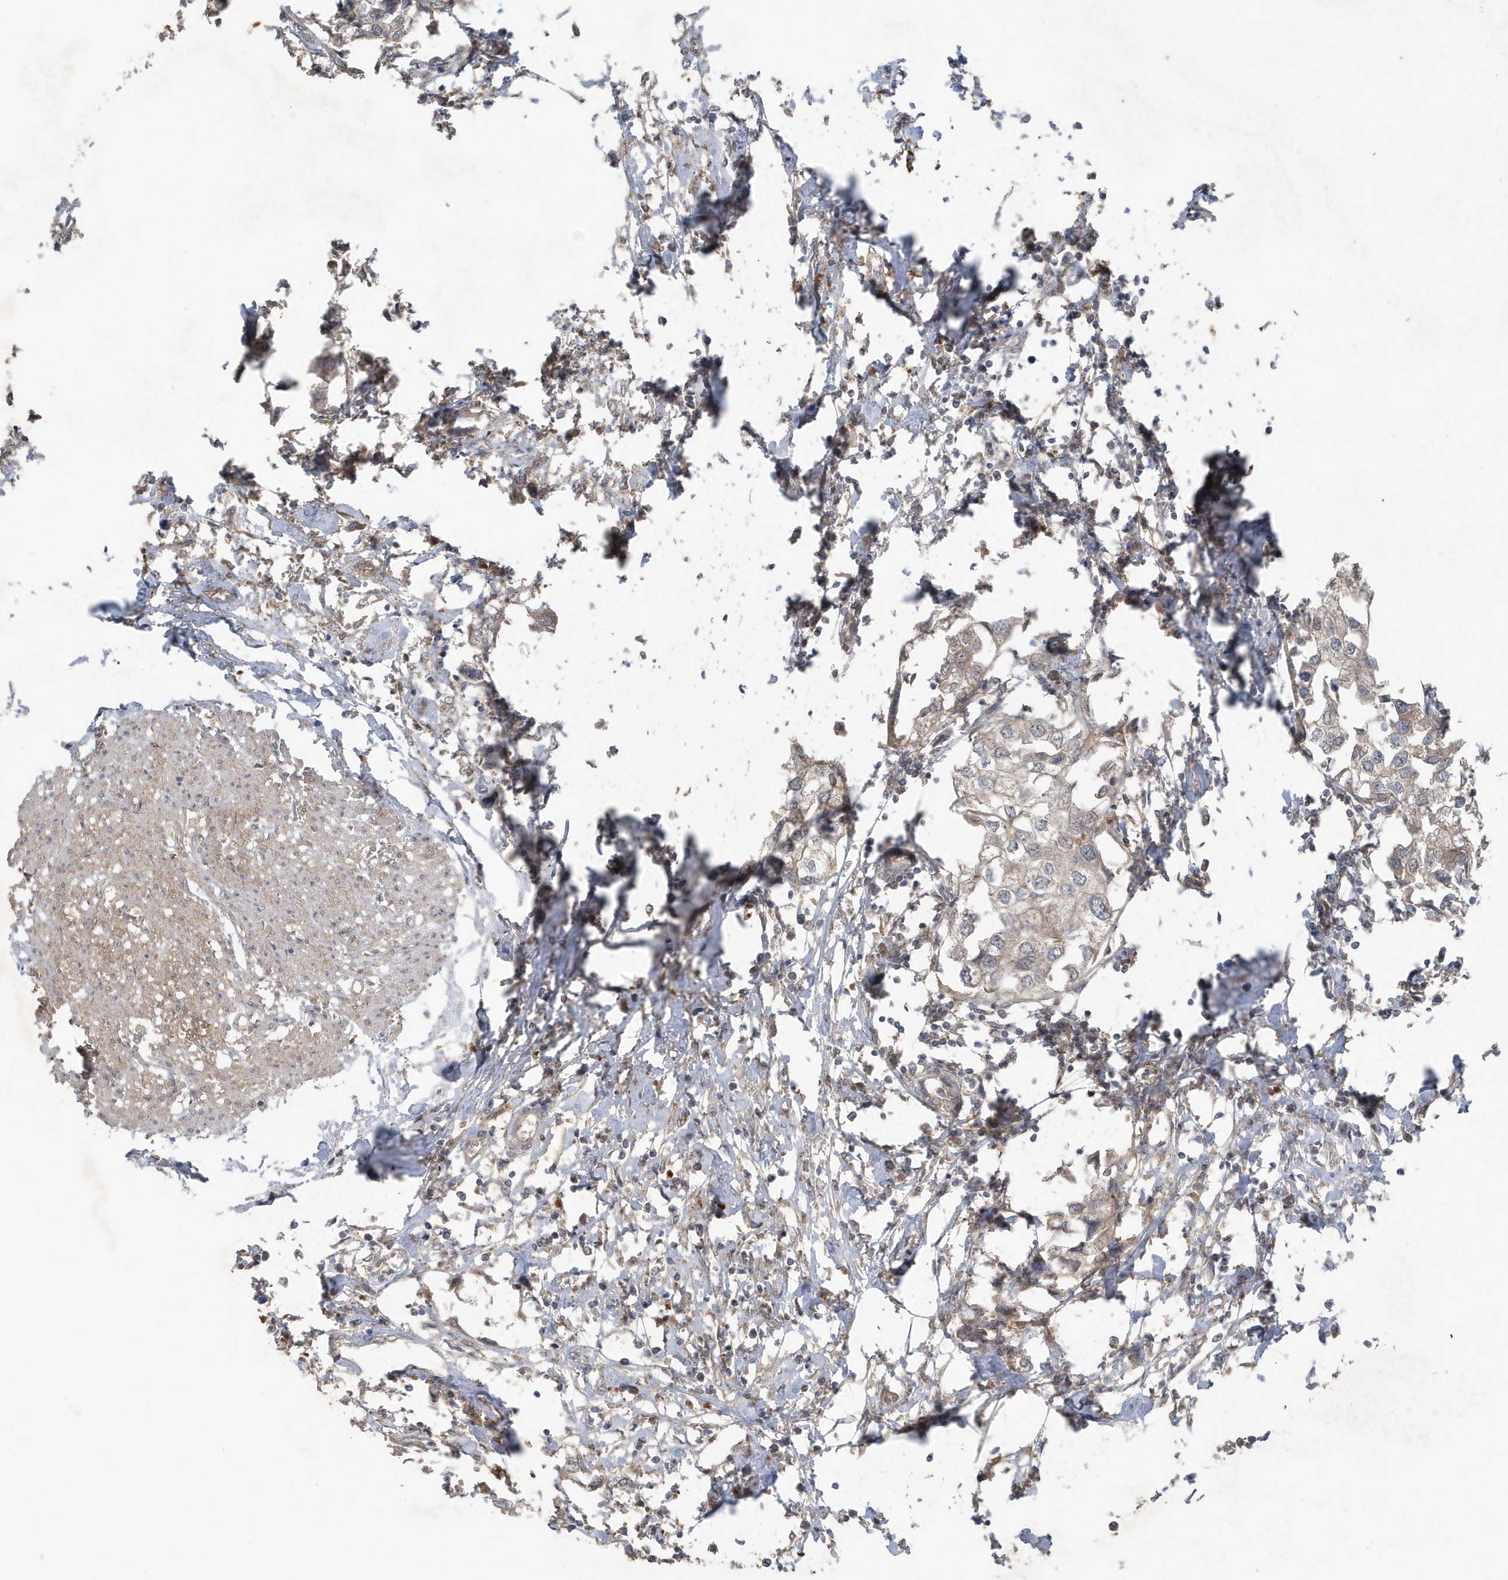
{"staining": {"intensity": "negative", "quantity": "none", "location": "none"}, "tissue": "urothelial cancer", "cell_type": "Tumor cells", "image_type": "cancer", "snomed": [{"axis": "morphology", "description": "Urothelial carcinoma, High grade"}, {"axis": "topography", "description": "Urinary bladder"}], "caption": "There is no significant staining in tumor cells of urothelial cancer.", "gene": "C1RL", "patient": {"sex": "male", "age": 64}}